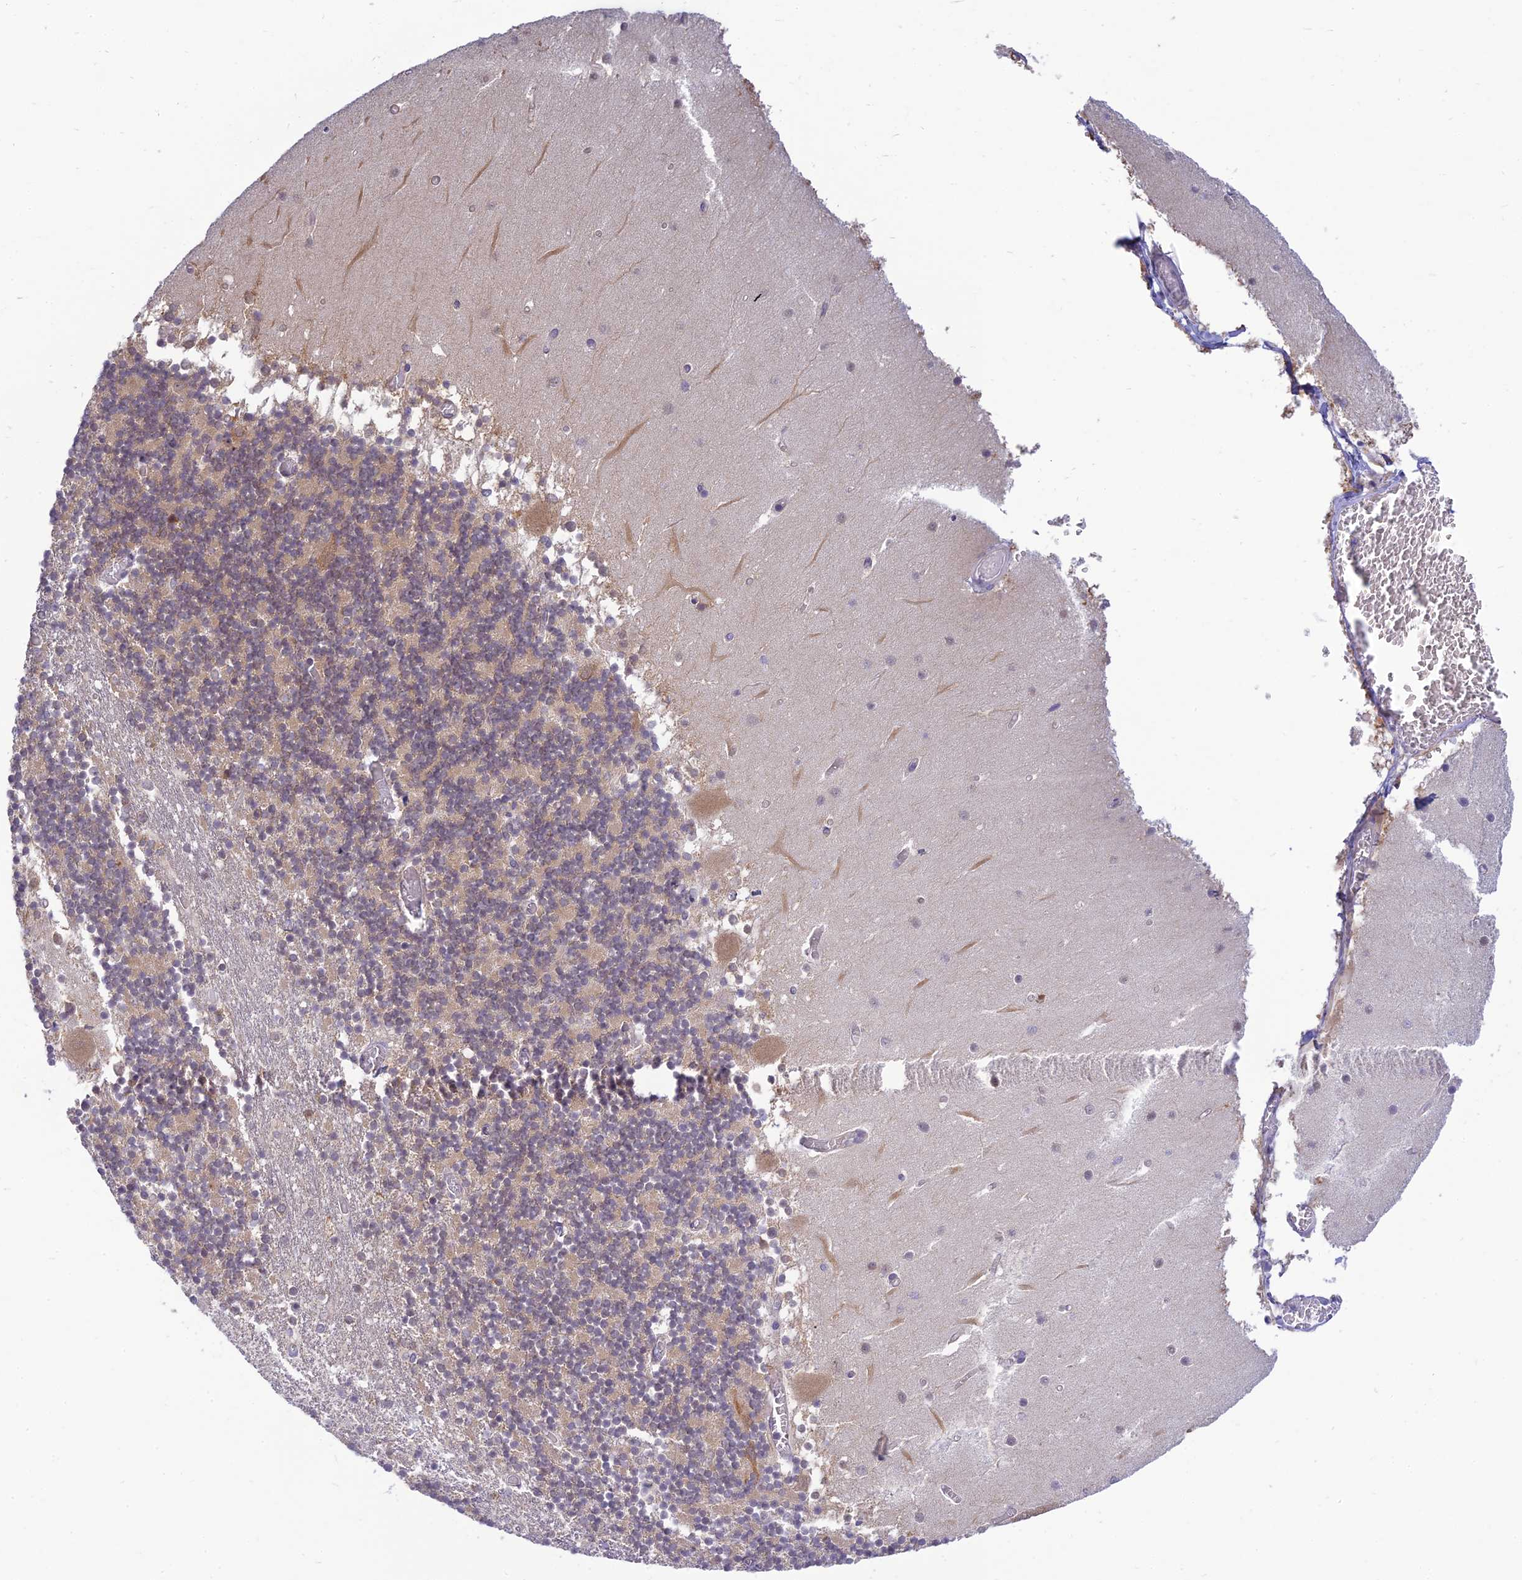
{"staining": {"intensity": "weak", "quantity": "25%-75%", "location": "cytoplasmic/membranous"}, "tissue": "cerebellum", "cell_type": "Cells in granular layer", "image_type": "normal", "snomed": [{"axis": "morphology", "description": "Normal tissue, NOS"}, {"axis": "topography", "description": "Cerebellum"}], "caption": "High-power microscopy captured an IHC histopathology image of unremarkable cerebellum, revealing weak cytoplasmic/membranous positivity in about 25%-75% of cells in granular layer. (brown staining indicates protein expression, while blue staining denotes nuclei).", "gene": "SKIC8", "patient": {"sex": "female", "age": 28}}